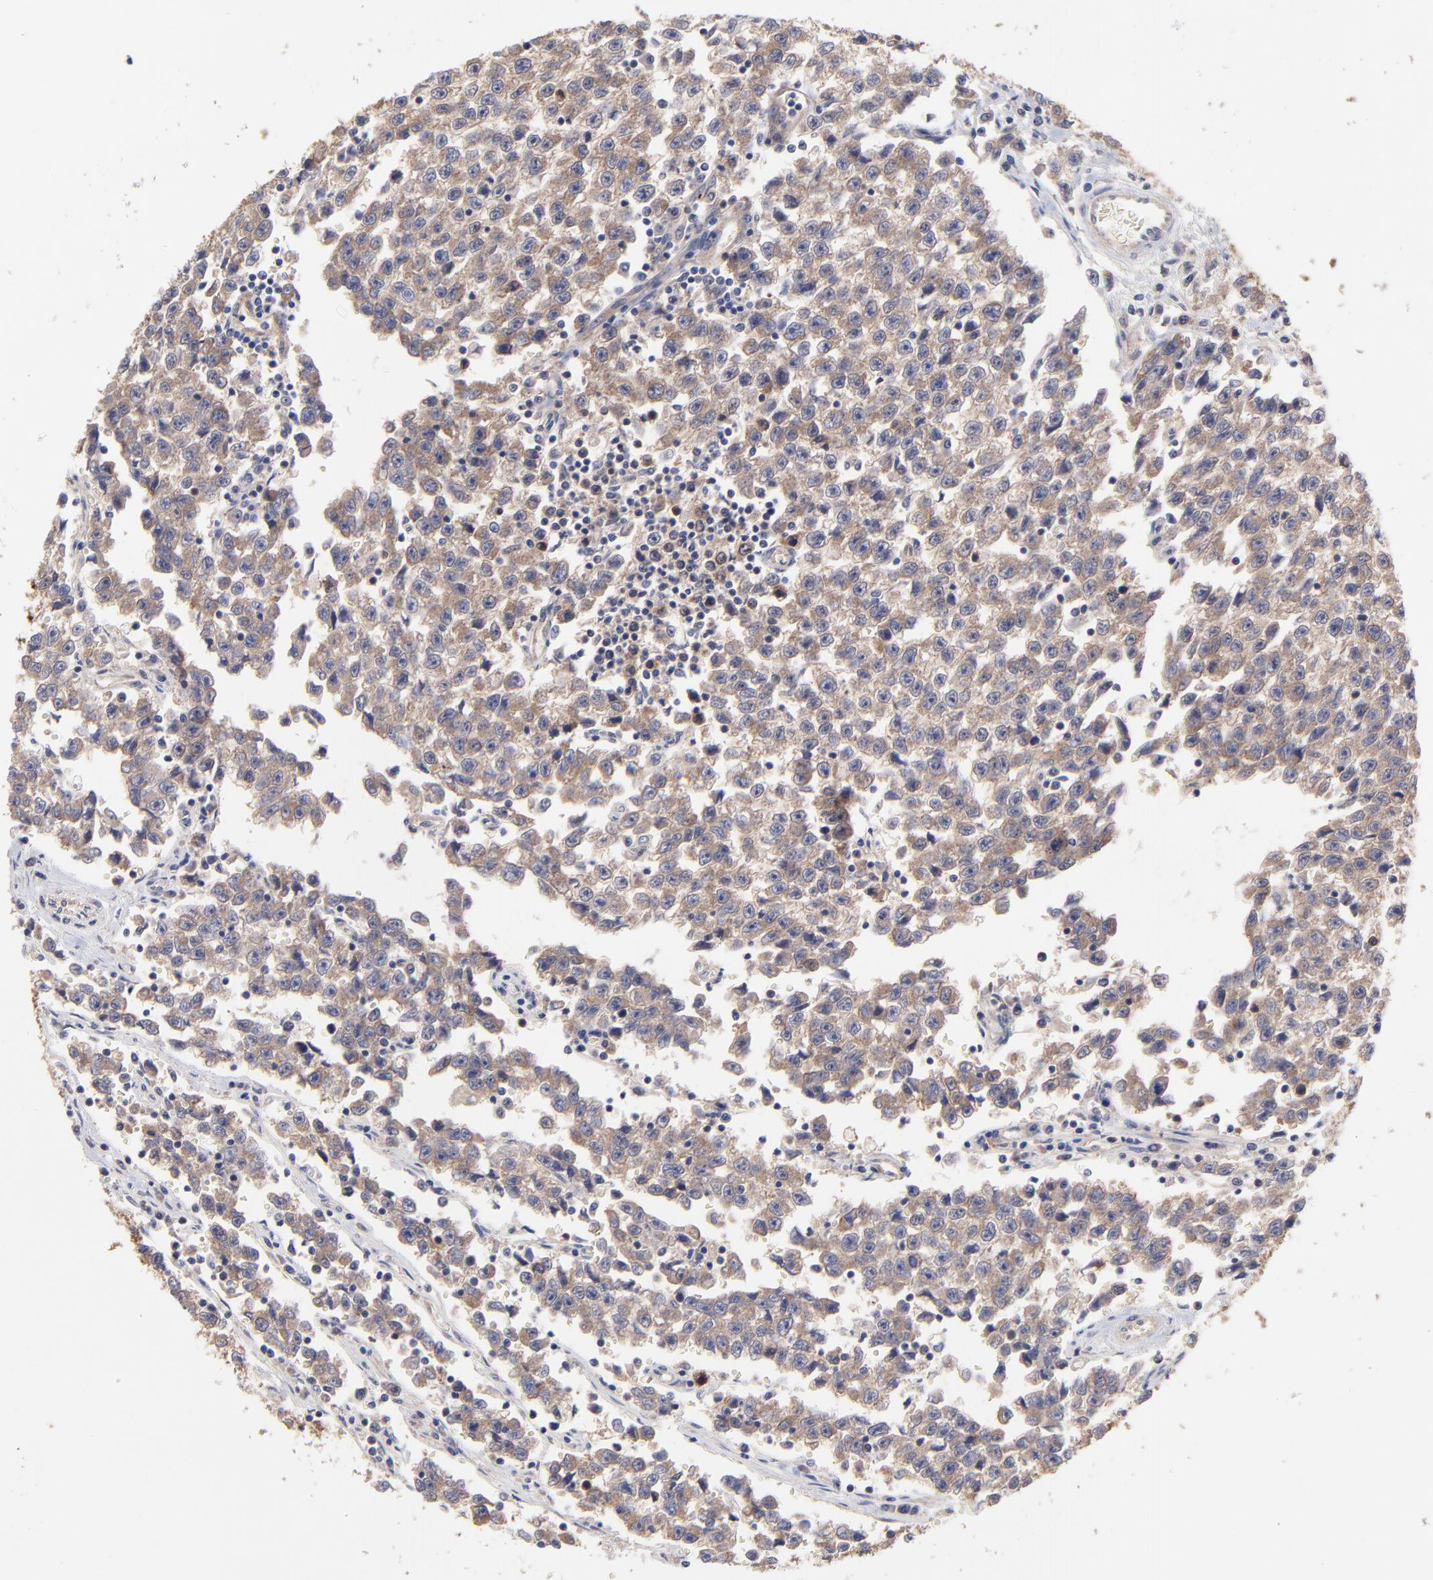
{"staining": {"intensity": "weak", "quantity": ">75%", "location": "cytoplasmic/membranous"}, "tissue": "testis cancer", "cell_type": "Tumor cells", "image_type": "cancer", "snomed": [{"axis": "morphology", "description": "Seminoma, NOS"}, {"axis": "topography", "description": "Testis"}], "caption": "Human testis cancer (seminoma) stained with a brown dye exhibits weak cytoplasmic/membranous positive expression in about >75% of tumor cells.", "gene": "GART", "patient": {"sex": "male", "age": 35}}